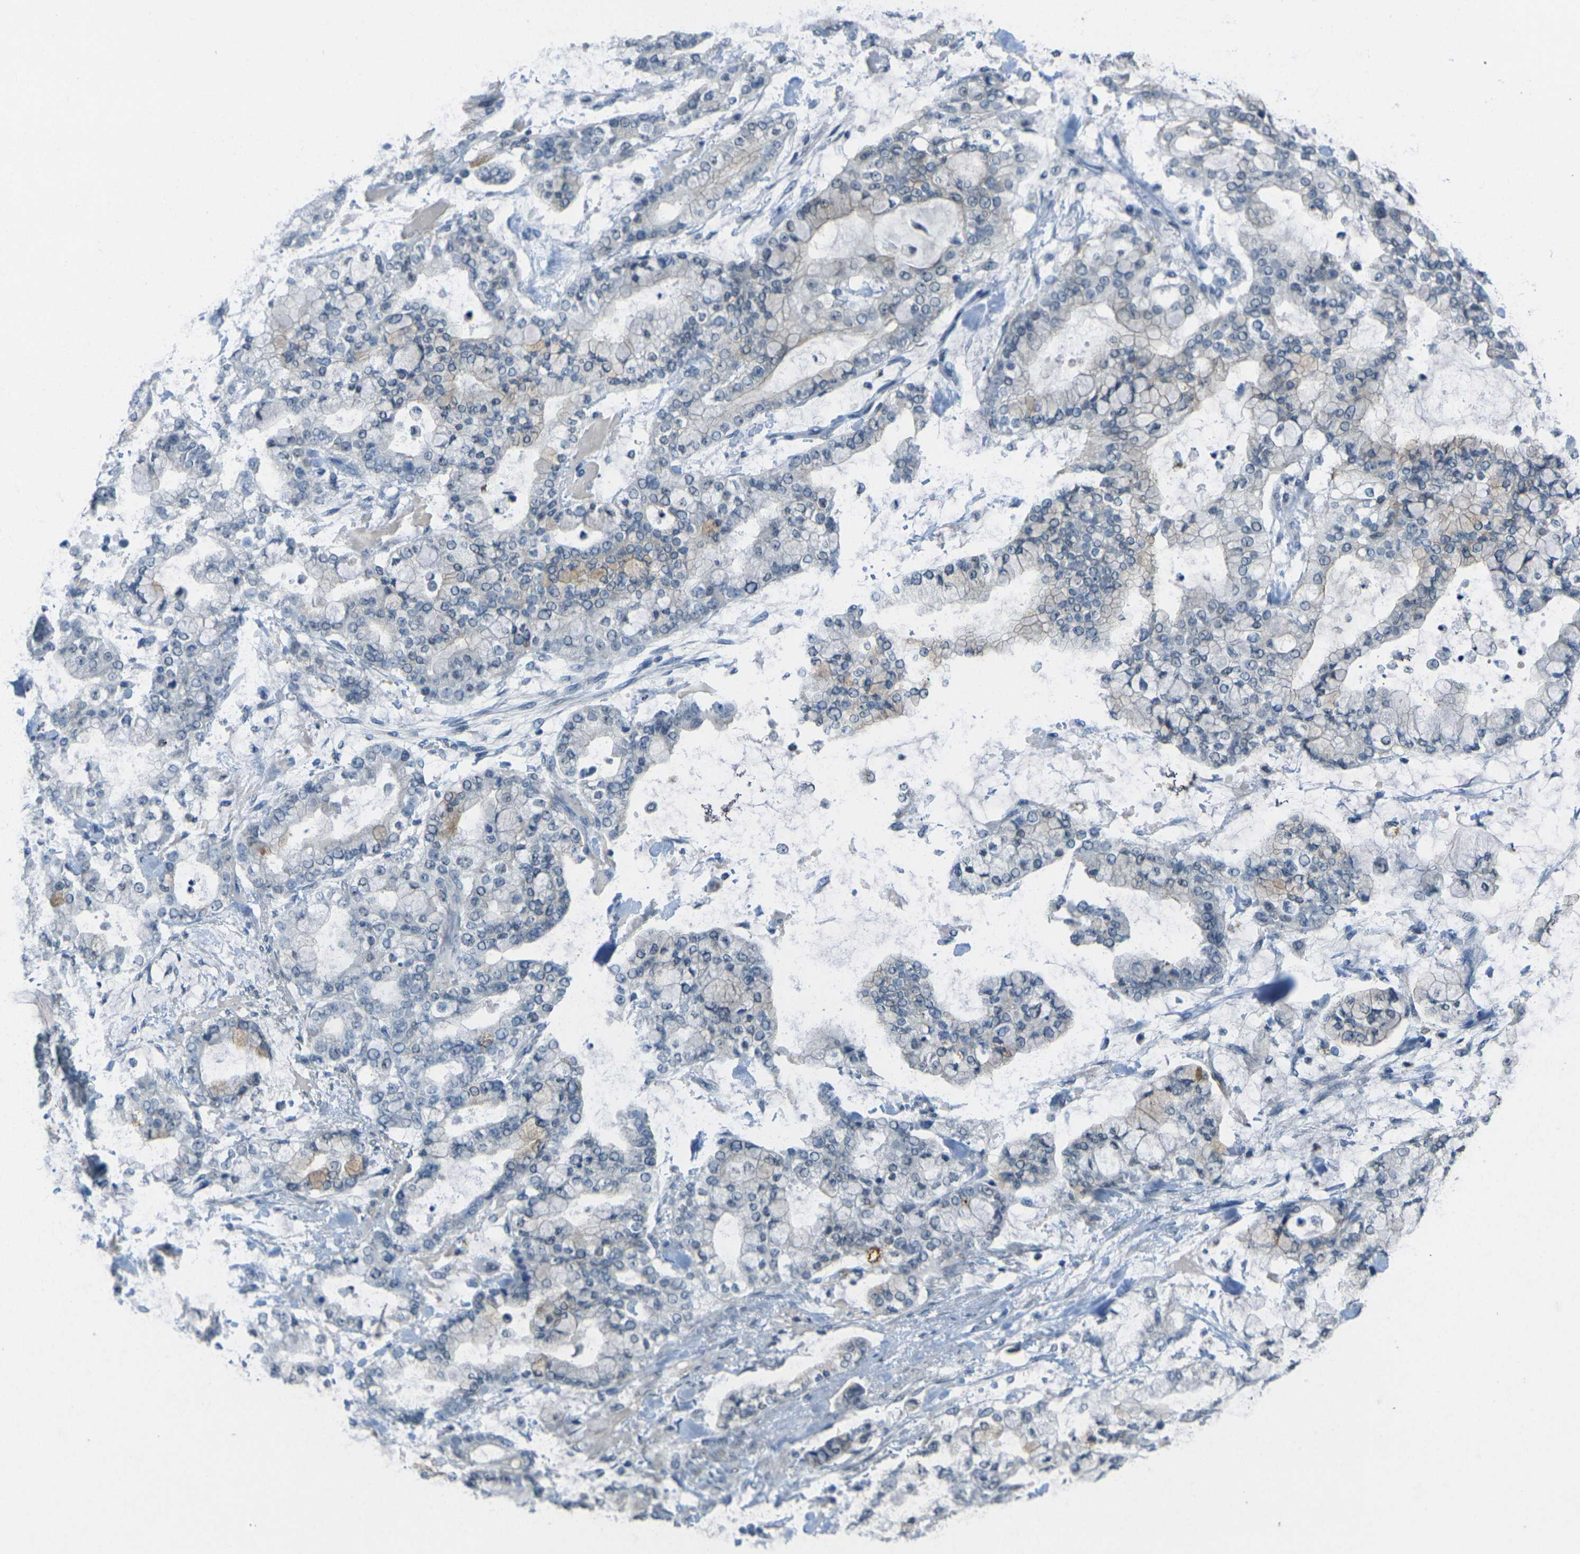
{"staining": {"intensity": "weak", "quantity": "<25%", "location": "cytoplasmic/membranous"}, "tissue": "stomach cancer", "cell_type": "Tumor cells", "image_type": "cancer", "snomed": [{"axis": "morphology", "description": "Normal tissue, NOS"}, {"axis": "morphology", "description": "Adenocarcinoma, NOS"}, {"axis": "topography", "description": "Stomach, upper"}, {"axis": "topography", "description": "Stomach"}], "caption": "Histopathology image shows no significant protein expression in tumor cells of adenocarcinoma (stomach).", "gene": "SPTBN2", "patient": {"sex": "male", "age": 76}}